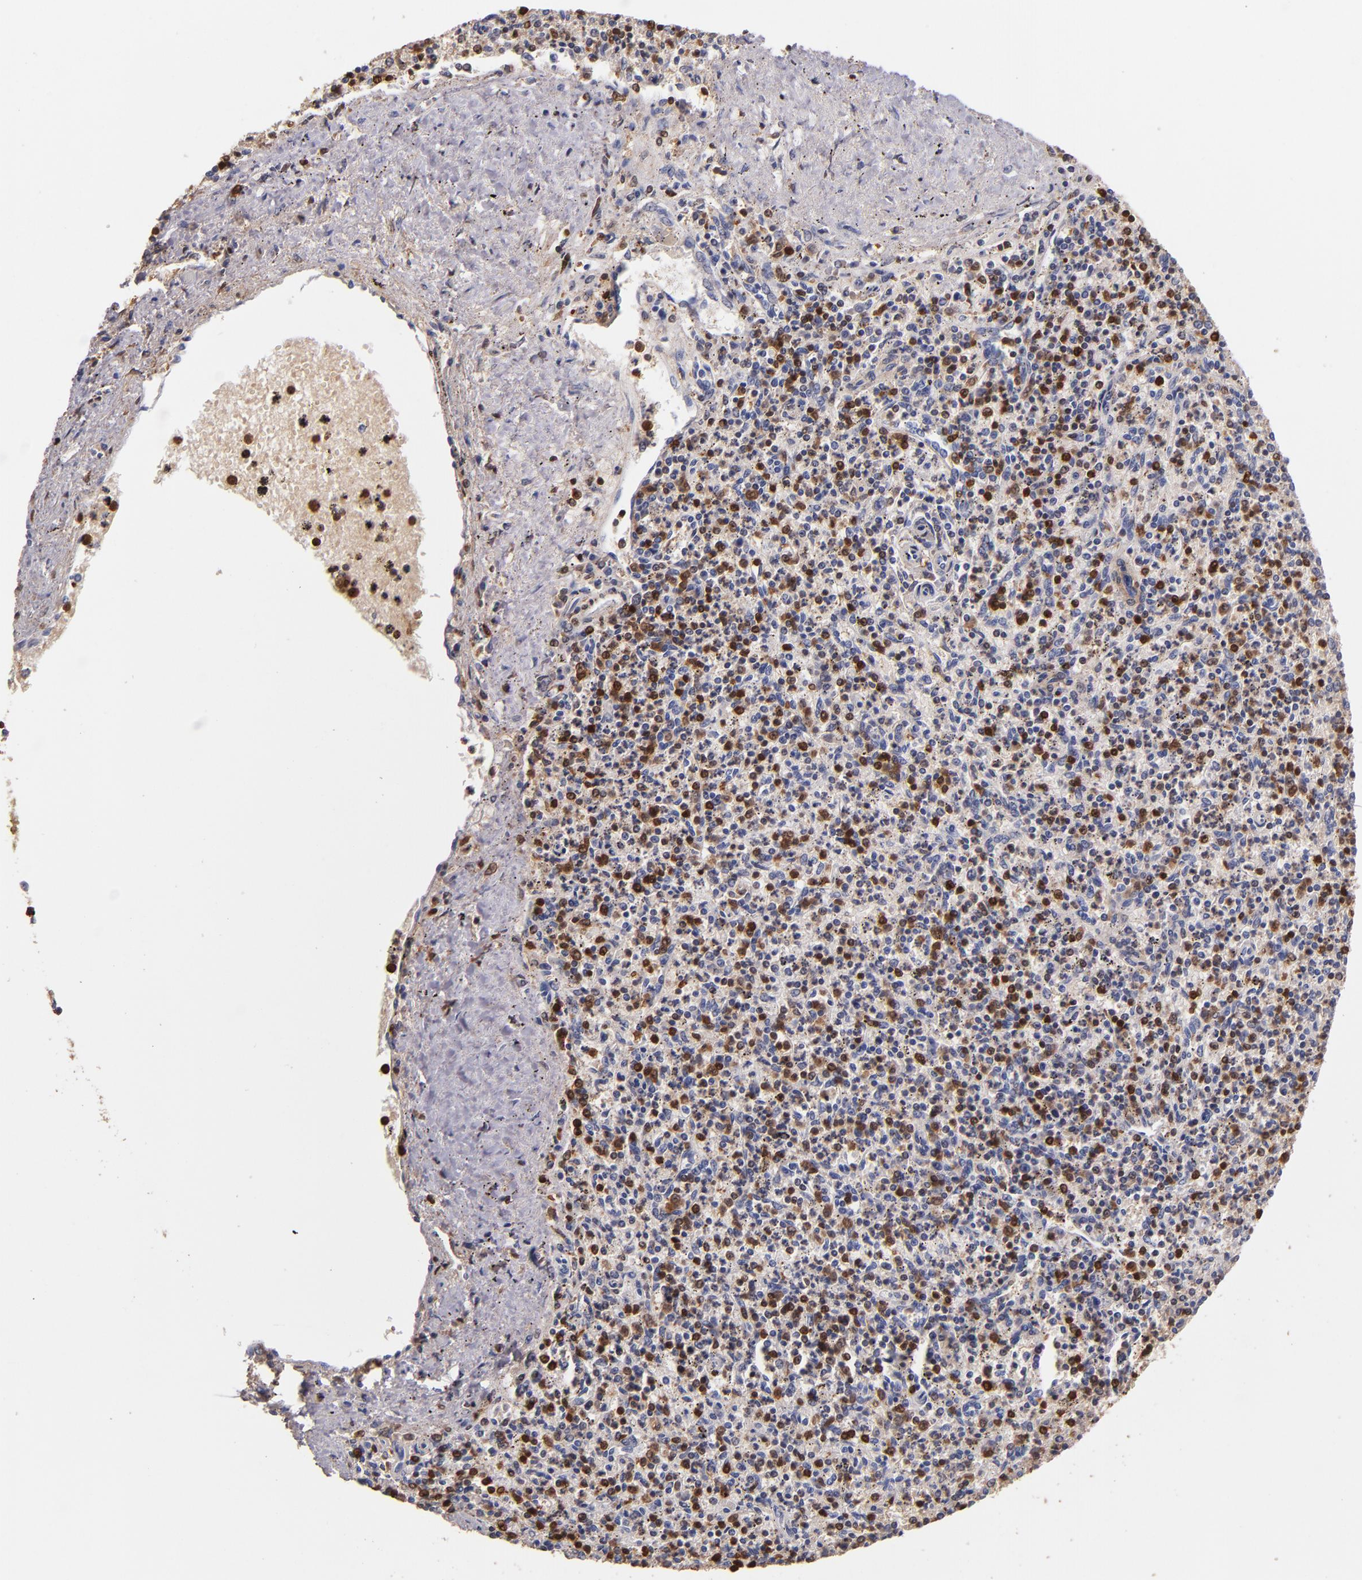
{"staining": {"intensity": "moderate", "quantity": "<25%", "location": "cytoplasmic/membranous"}, "tissue": "spleen", "cell_type": "Cells in red pulp", "image_type": "normal", "snomed": [{"axis": "morphology", "description": "Normal tissue, NOS"}, {"axis": "topography", "description": "Spleen"}], "caption": "Spleen stained for a protein (brown) exhibits moderate cytoplasmic/membranous positive staining in about <25% of cells in red pulp.", "gene": "S100A4", "patient": {"sex": "male", "age": 72}}